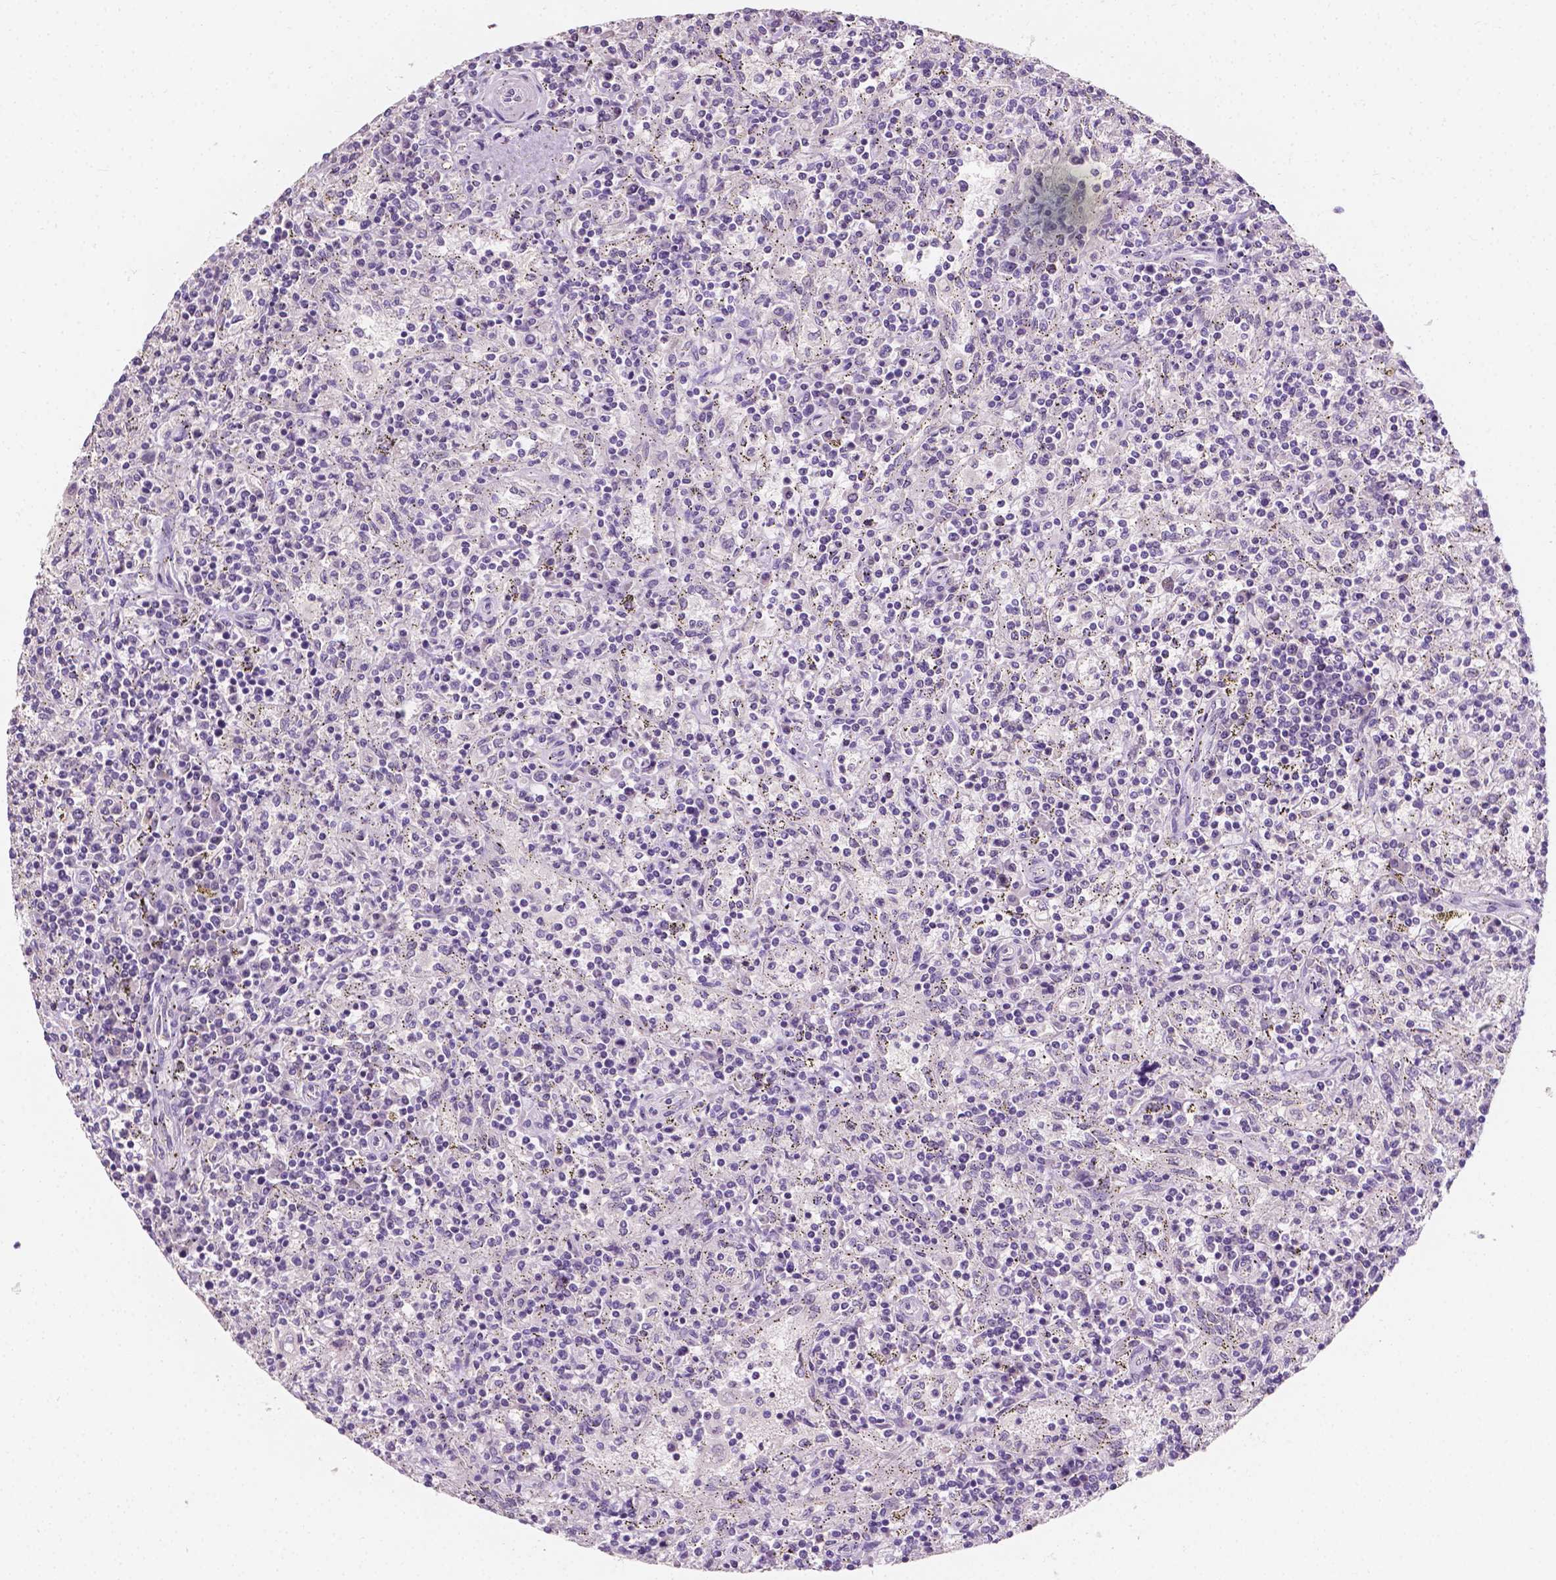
{"staining": {"intensity": "negative", "quantity": "none", "location": "none"}, "tissue": "lymphoma", "cell_type": "Tumor cells", "image_type": "cancer", "snomed": [{"axis": "morphology", "description": "Malignant lymphoma, non-Hodgkin's type, Low grade"}, {"axis": "topography", "description": "Spleen"}], "caption": "This is an immunohistochemistry image of human lymphoma. There is no positivity in tumor cells.", "gene": "TAL1", "patient": {"sex": "male", "age": 62}}